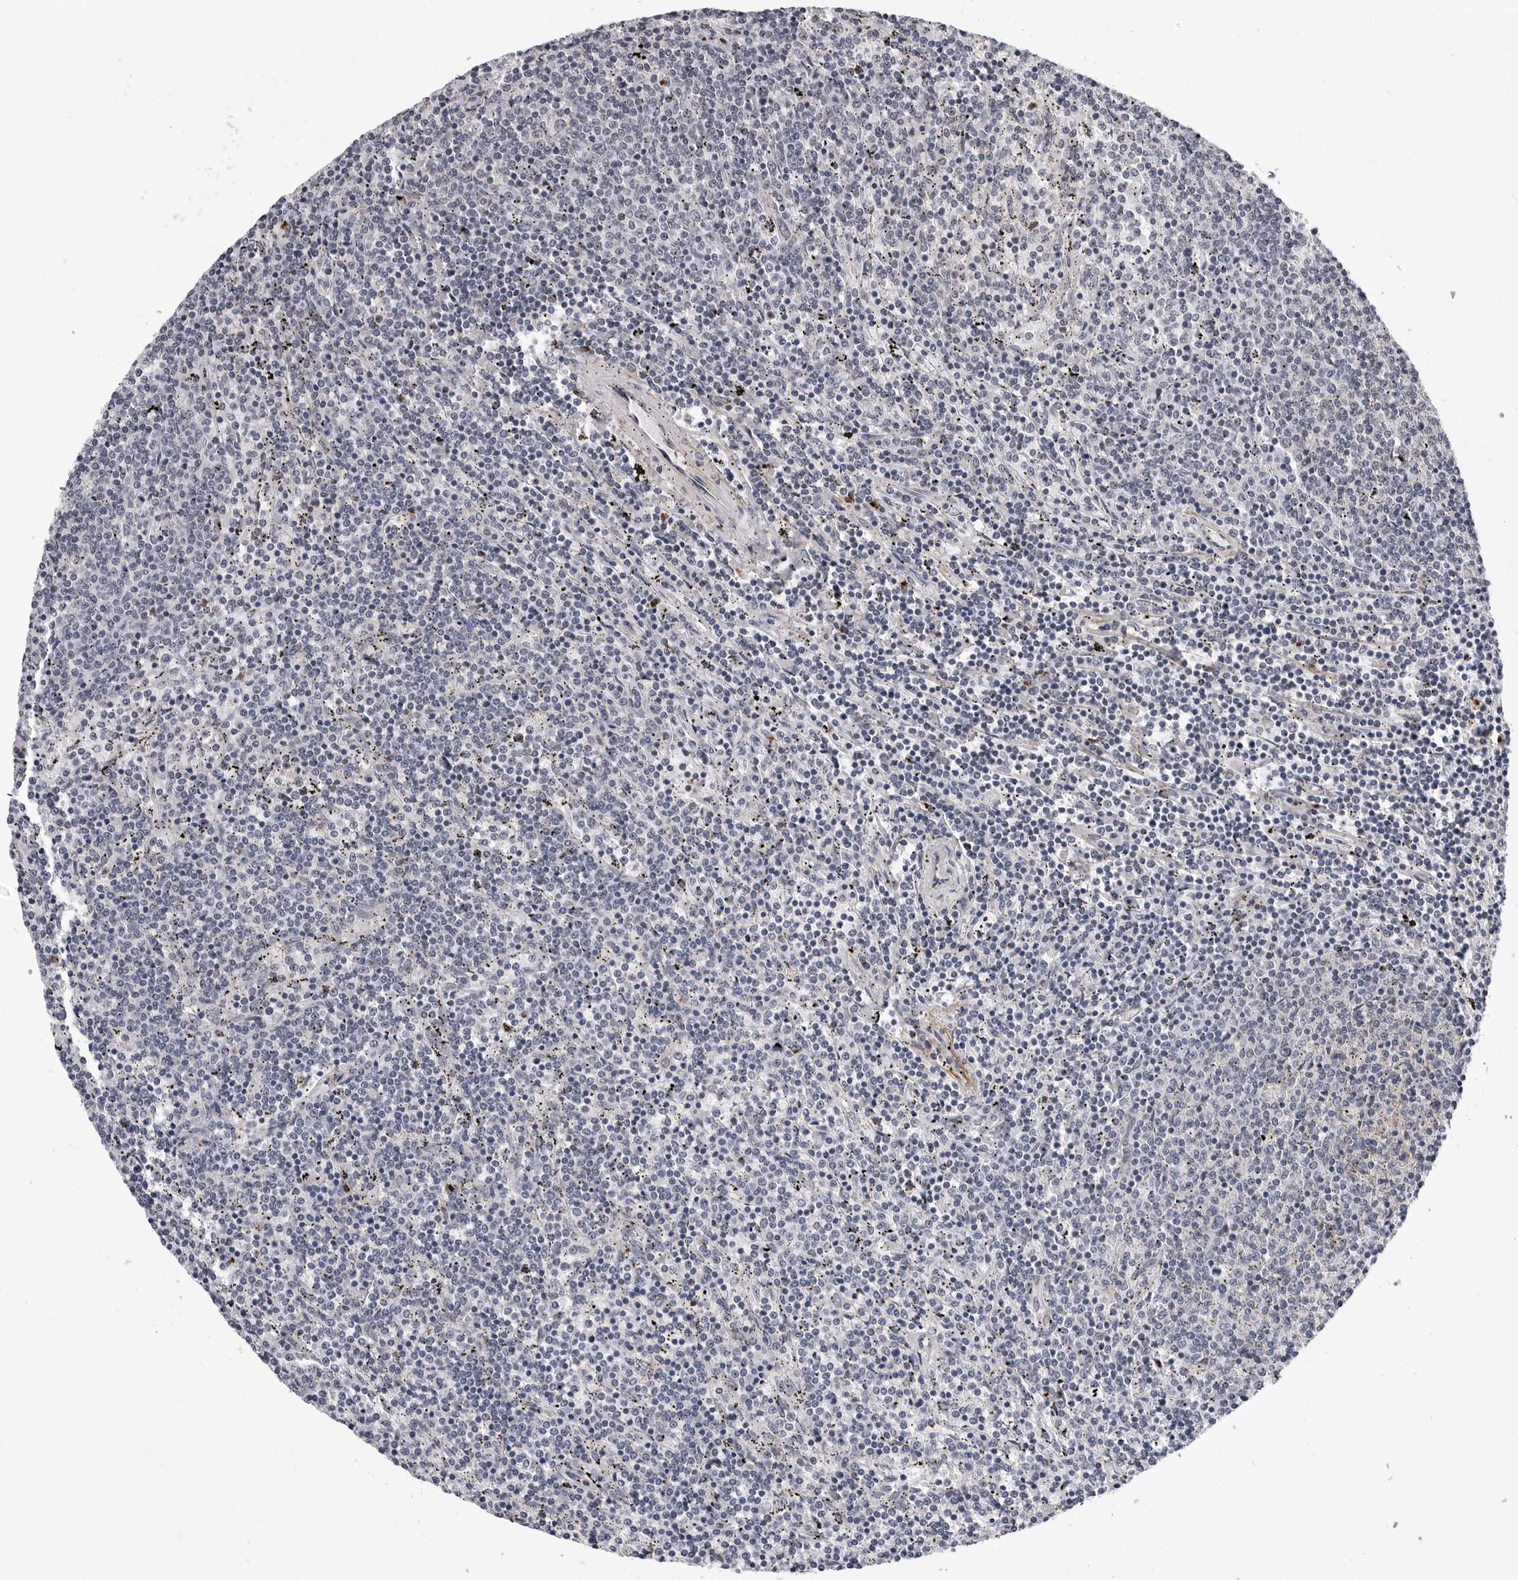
{"staining": {"intensity": "negative", "quantity": "none", "location": "none"}, "tissue": "lymphoma", "cell_type": "Tumor cells", "image_type": "cancer", "snomed": [{"axis": "morphology", "description": "Malignant lymphoma, non-Hodgkin's type, Low grade"}, {"axis": "topography", "description": "Spleen"}], "caption": "Tumor cells are negative for brown protein staining in lymphoma.", "gene": "KIAA1614", "patient": {"sex": "female", "age": 50}}